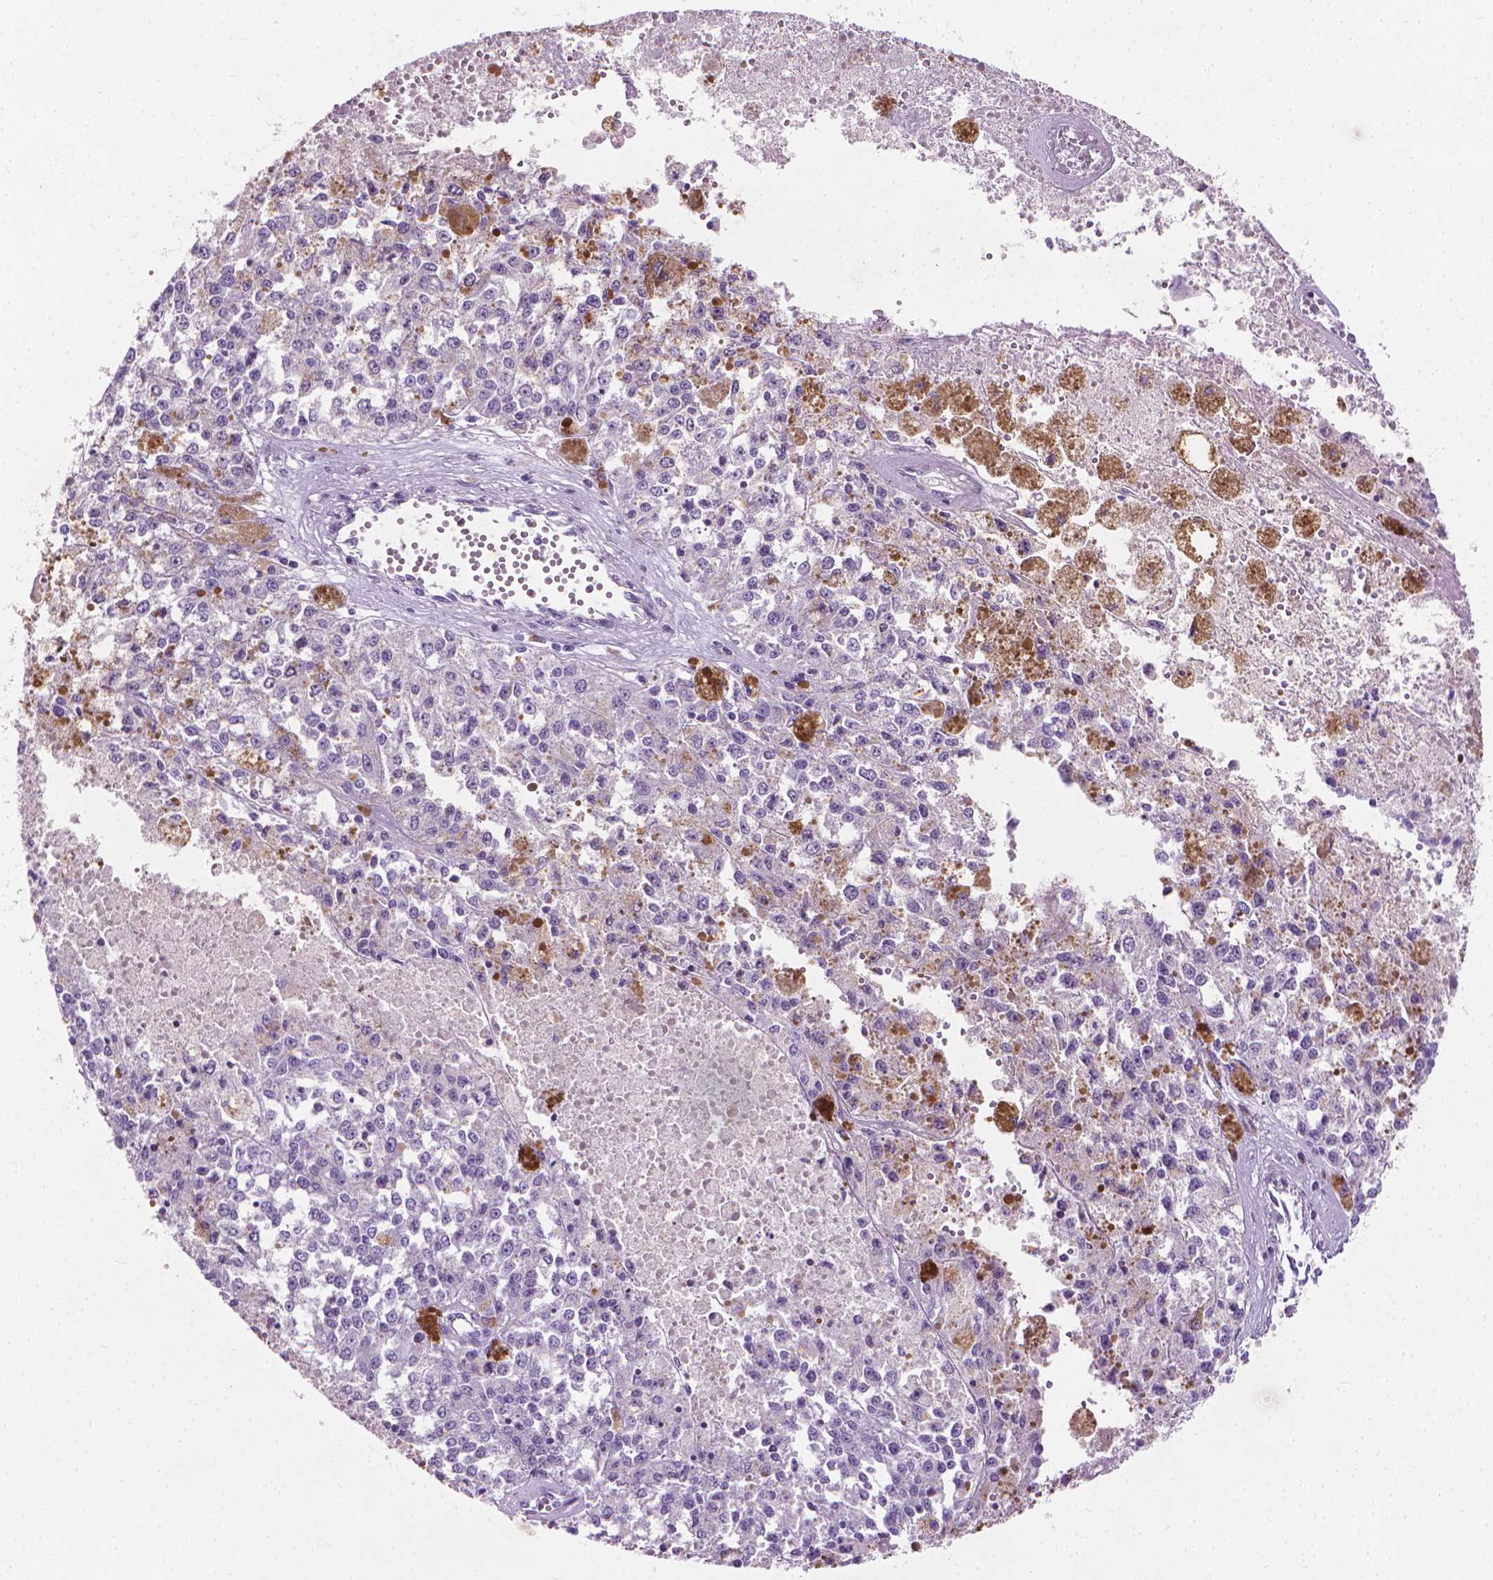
{"staining": {"intensity": "negative", "quantity": "none", "location": "none"}, "tissue": "melanoma", "cell_type": "Tumor cells", "image_type": "cancer", "snomed": [{"axis": "morphology", "description": "Malignant melanoma, Metastatic site"}, {"axis": "topography", "description": "Lymph node"}], "caption": "An image of melanoma stained for a protein reveals no brown staining in tumor cells.", "gene": "KRT73", "patient": {"sex": "female", "age": 64}}